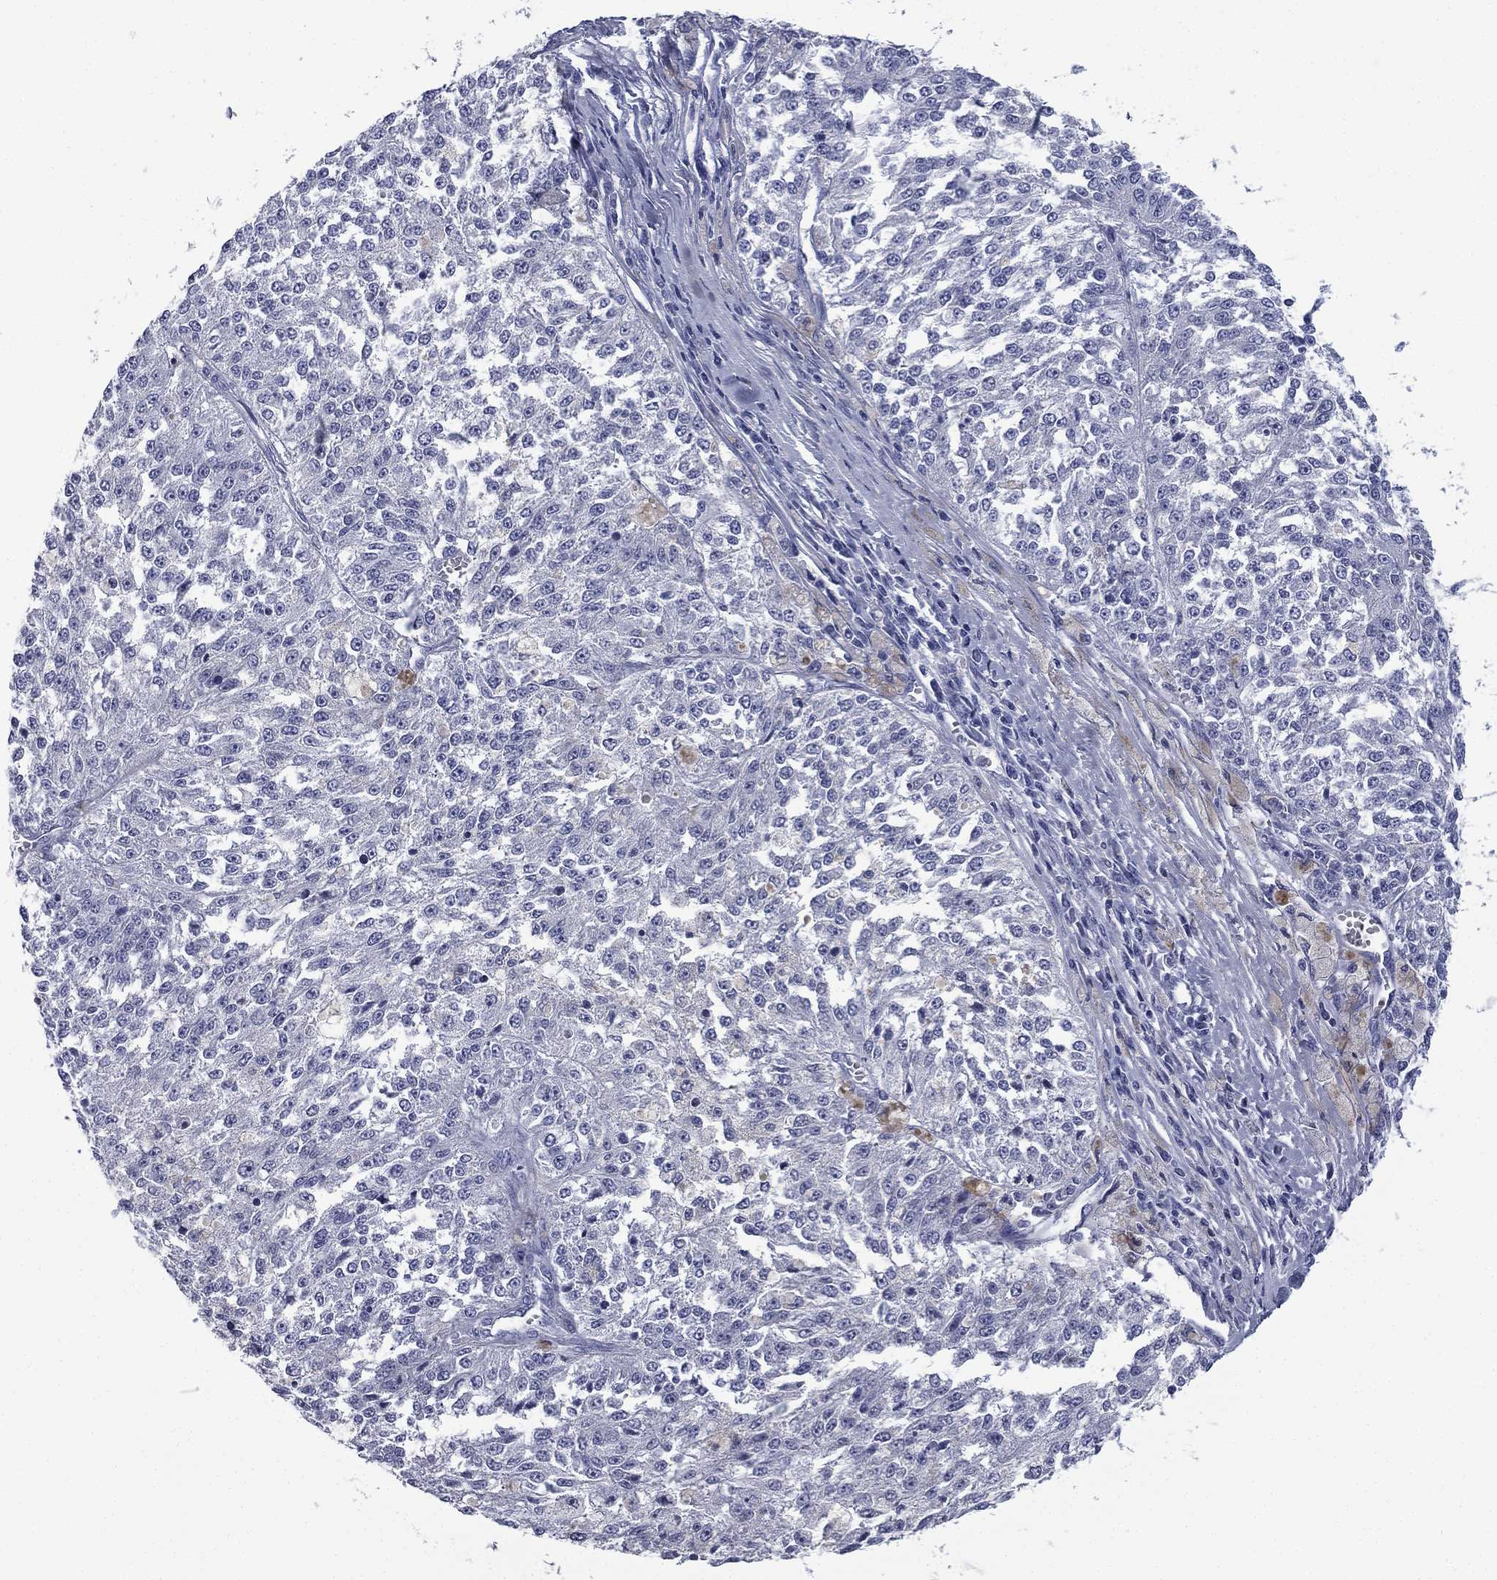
{"staining": {"intensity": "negative", "quantity": "none", "location": "none"}, "tissue": "melanoma", "cell_type": "Tumor cells", "image_type": "cancer", "snomed": [{"axis": "morphology", "description": "Malignant melanoma, Metastatic site"}, {"axis": "topography", "description": "Lymph node"}], "caption": "The histopathology image demonstrates no staining of tumor cells in malignant melanoma (metastatic site).", "gene": "FCER2", "patient": {"sex": "female", "age": 64}}